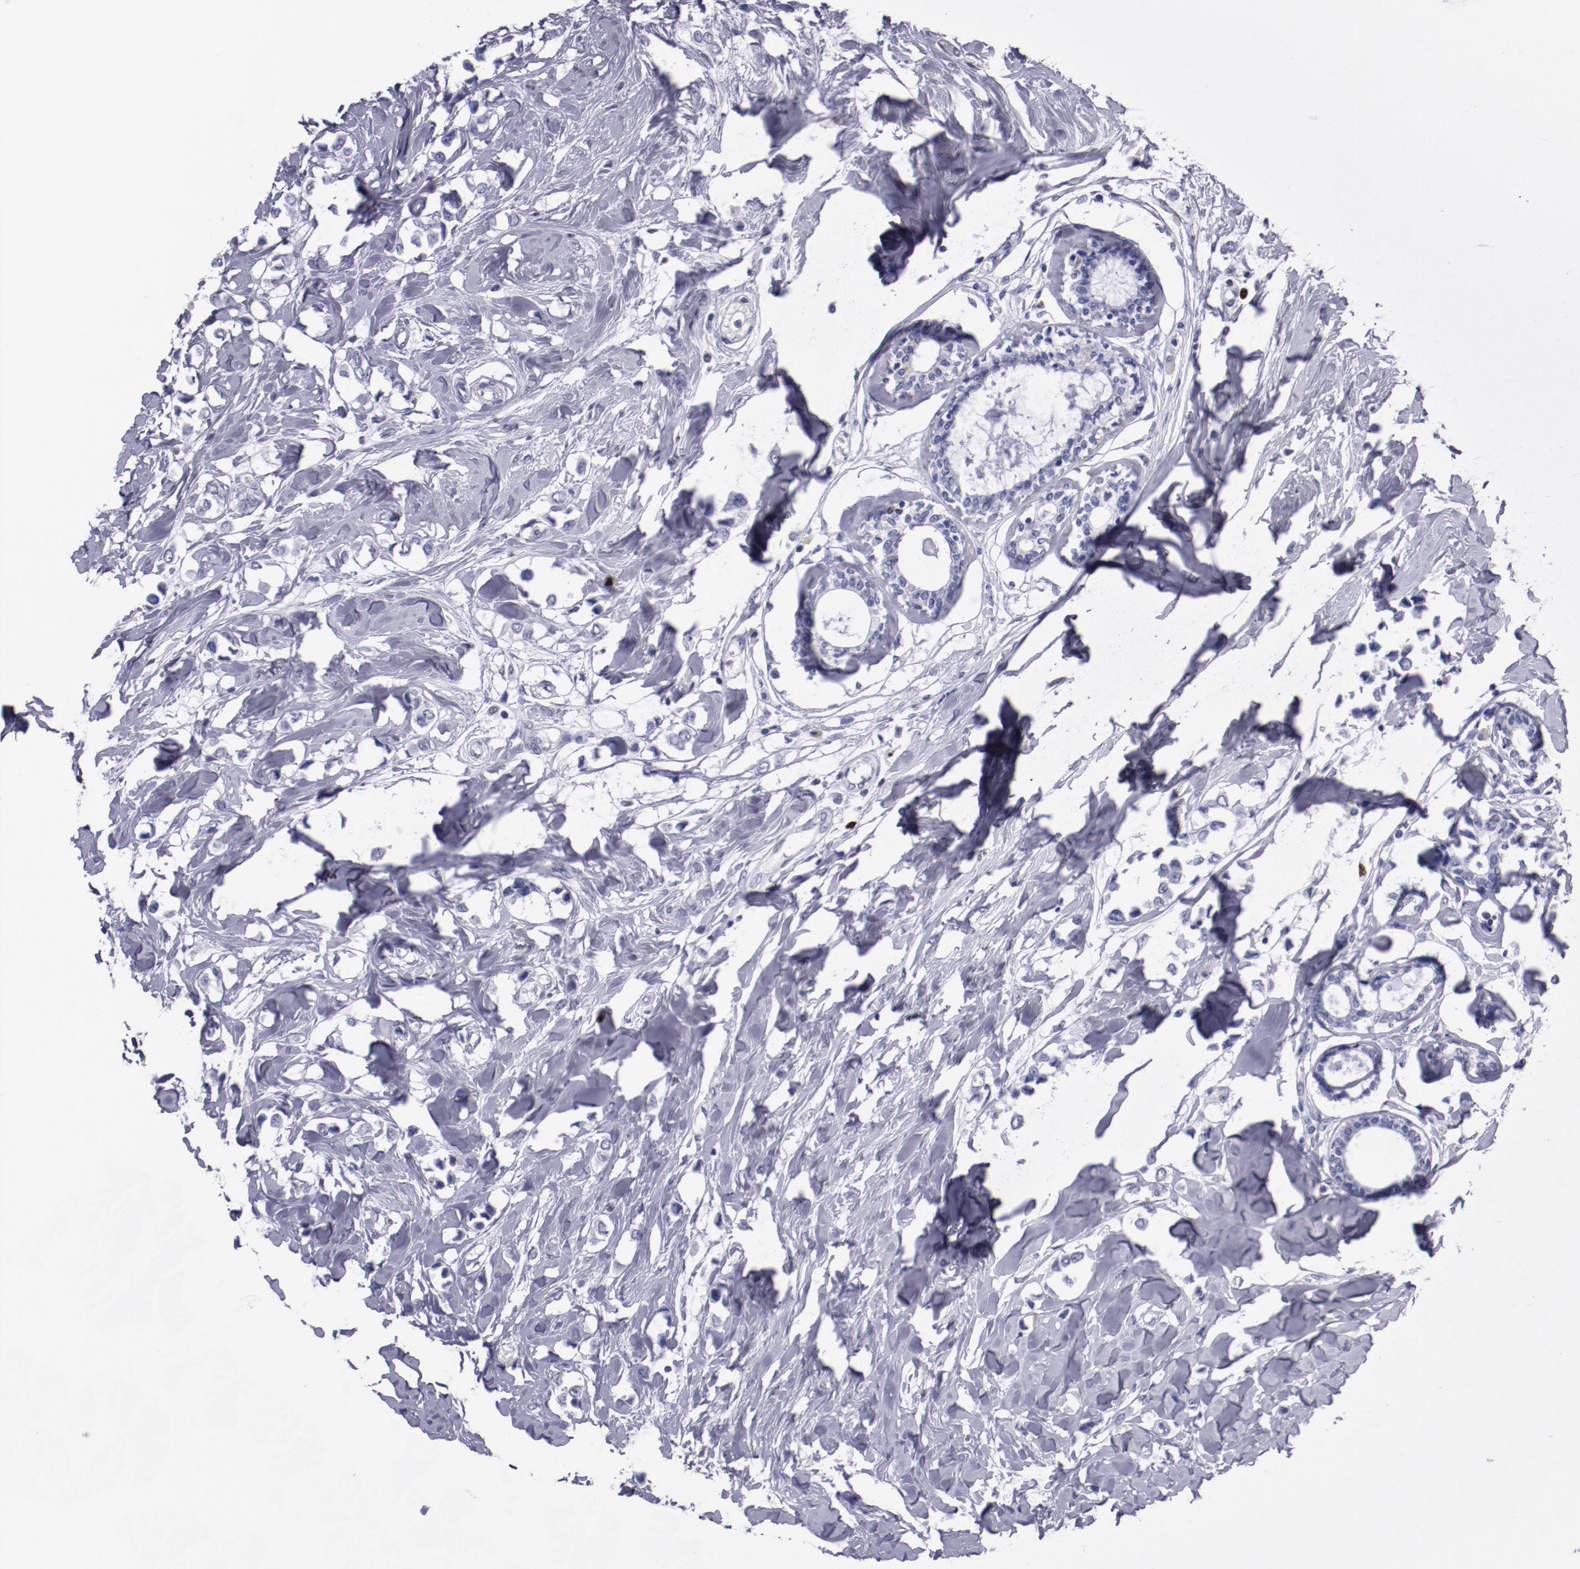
{"staining": {"intensity": "negative", "quantity": "none", "location": "none"}, "tissue": "breast cancer", "cell_type": "Tumor cells", "image_type": "cancer", "snomed": [{"axis": "morphology", "description": "Lobular carcinoma"}, {"axis": "topography", "description": "Breast"}], "caption": "Breast cancer (lobular carcinoma) was stained to show a protein in brown. There is no significant staining in tumor cells. (DAB immunohistochemistry with hematoxylin counter stain).", "gene": "IRF8", "patient": {"sex": "female", "age": 51}}